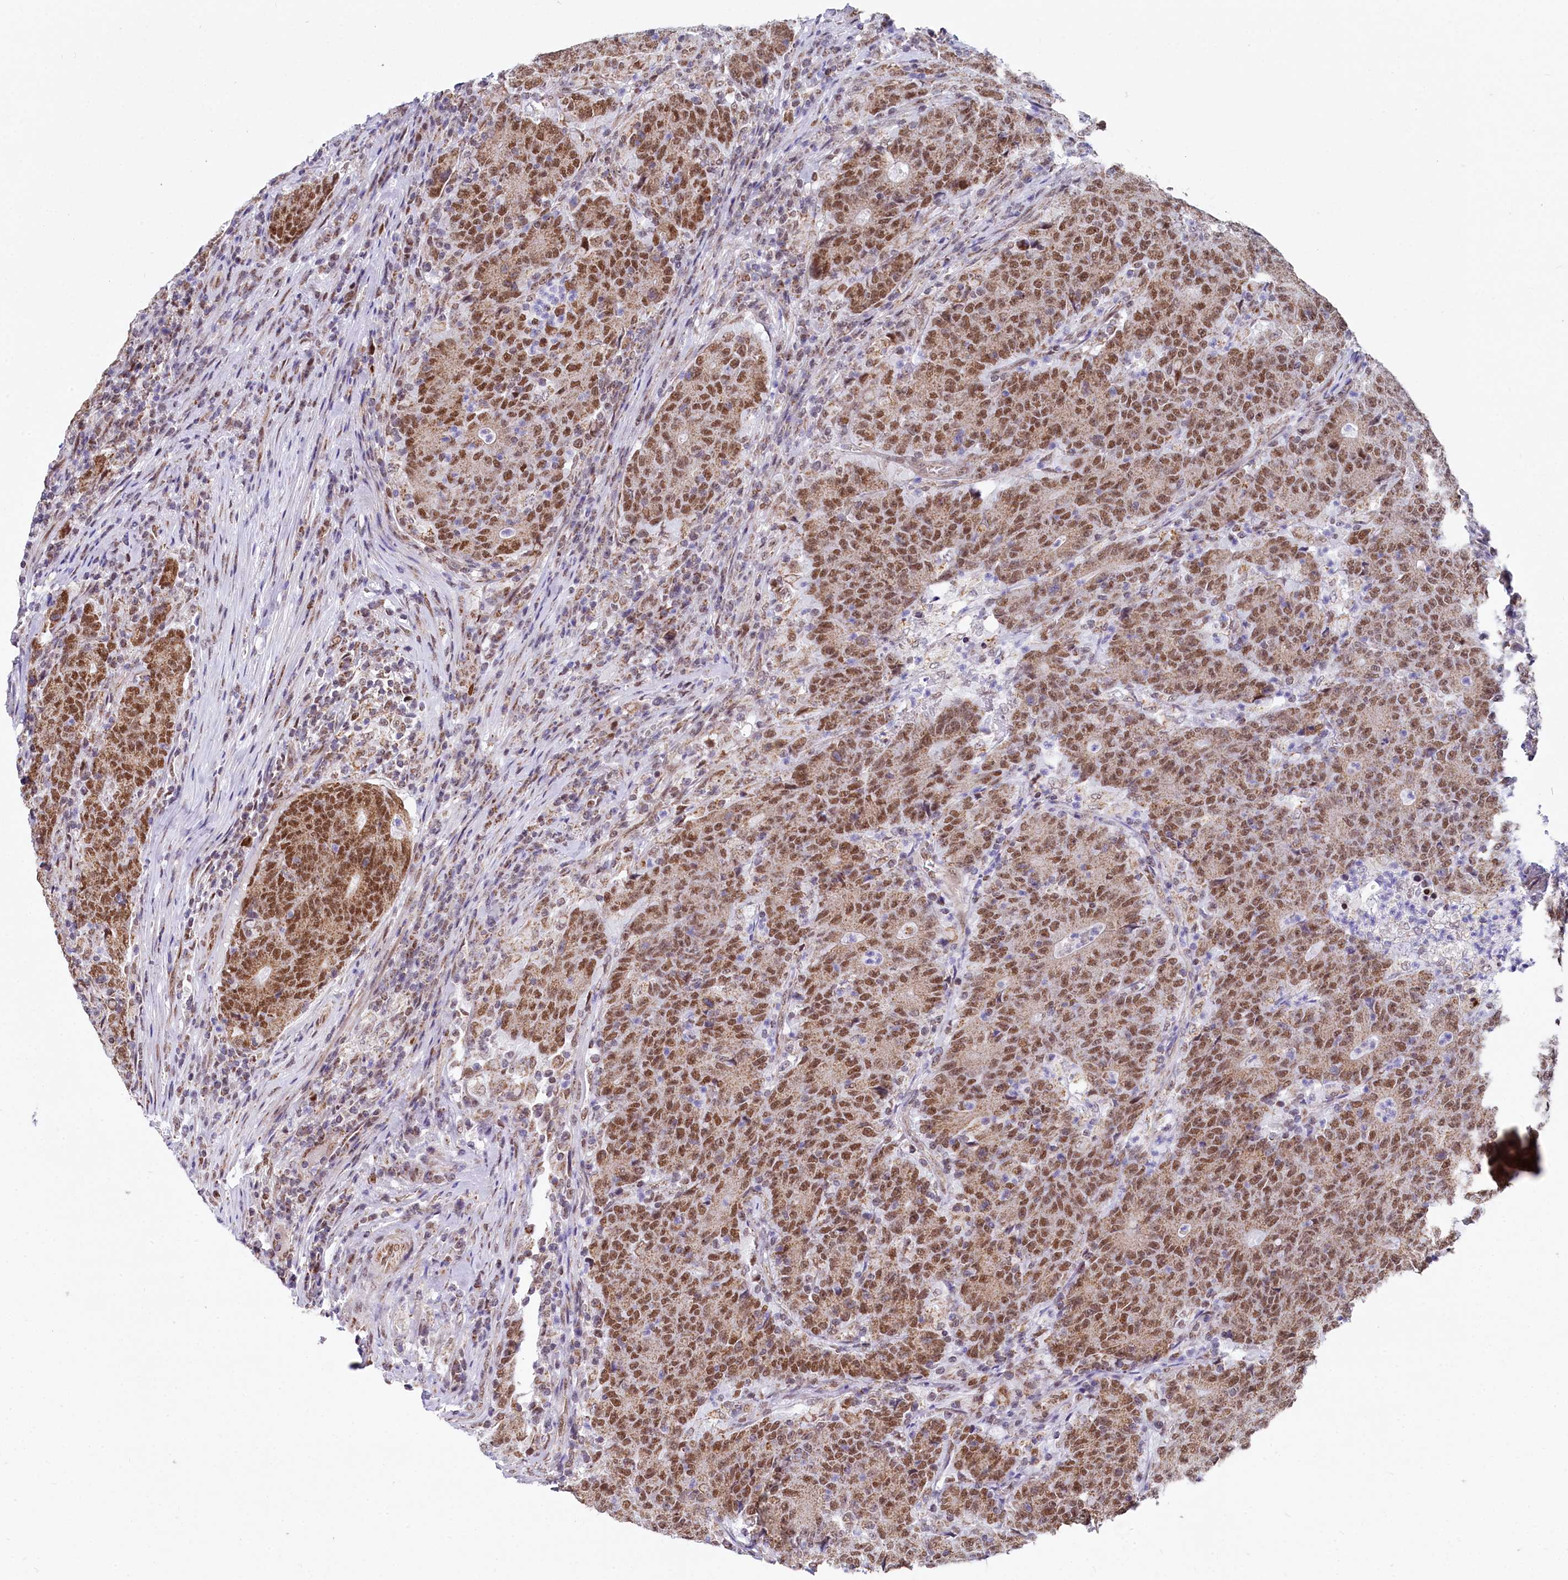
{"staining": {"intensity": "moderate", "quantity": ">75%", "location": "cytoplasmic/membranous,nuclear"}, "tissue": "colorectal cancer", "cell_type": "Tumor cells", "image_type": "cancer", "snomed": [{"axis": "morphology", "description": "Adenocarcinoma, NOS"}, {"axis": "topography", "description": "Colon"}], "caption": "Tumor cells display medium levels of moderate cytoplasmic/membranous and nuclear staining in approximately >75% of cells in human colorectal cancer.", "gene": "MORN3", "patient": {"sex": "female", "age": 75}}